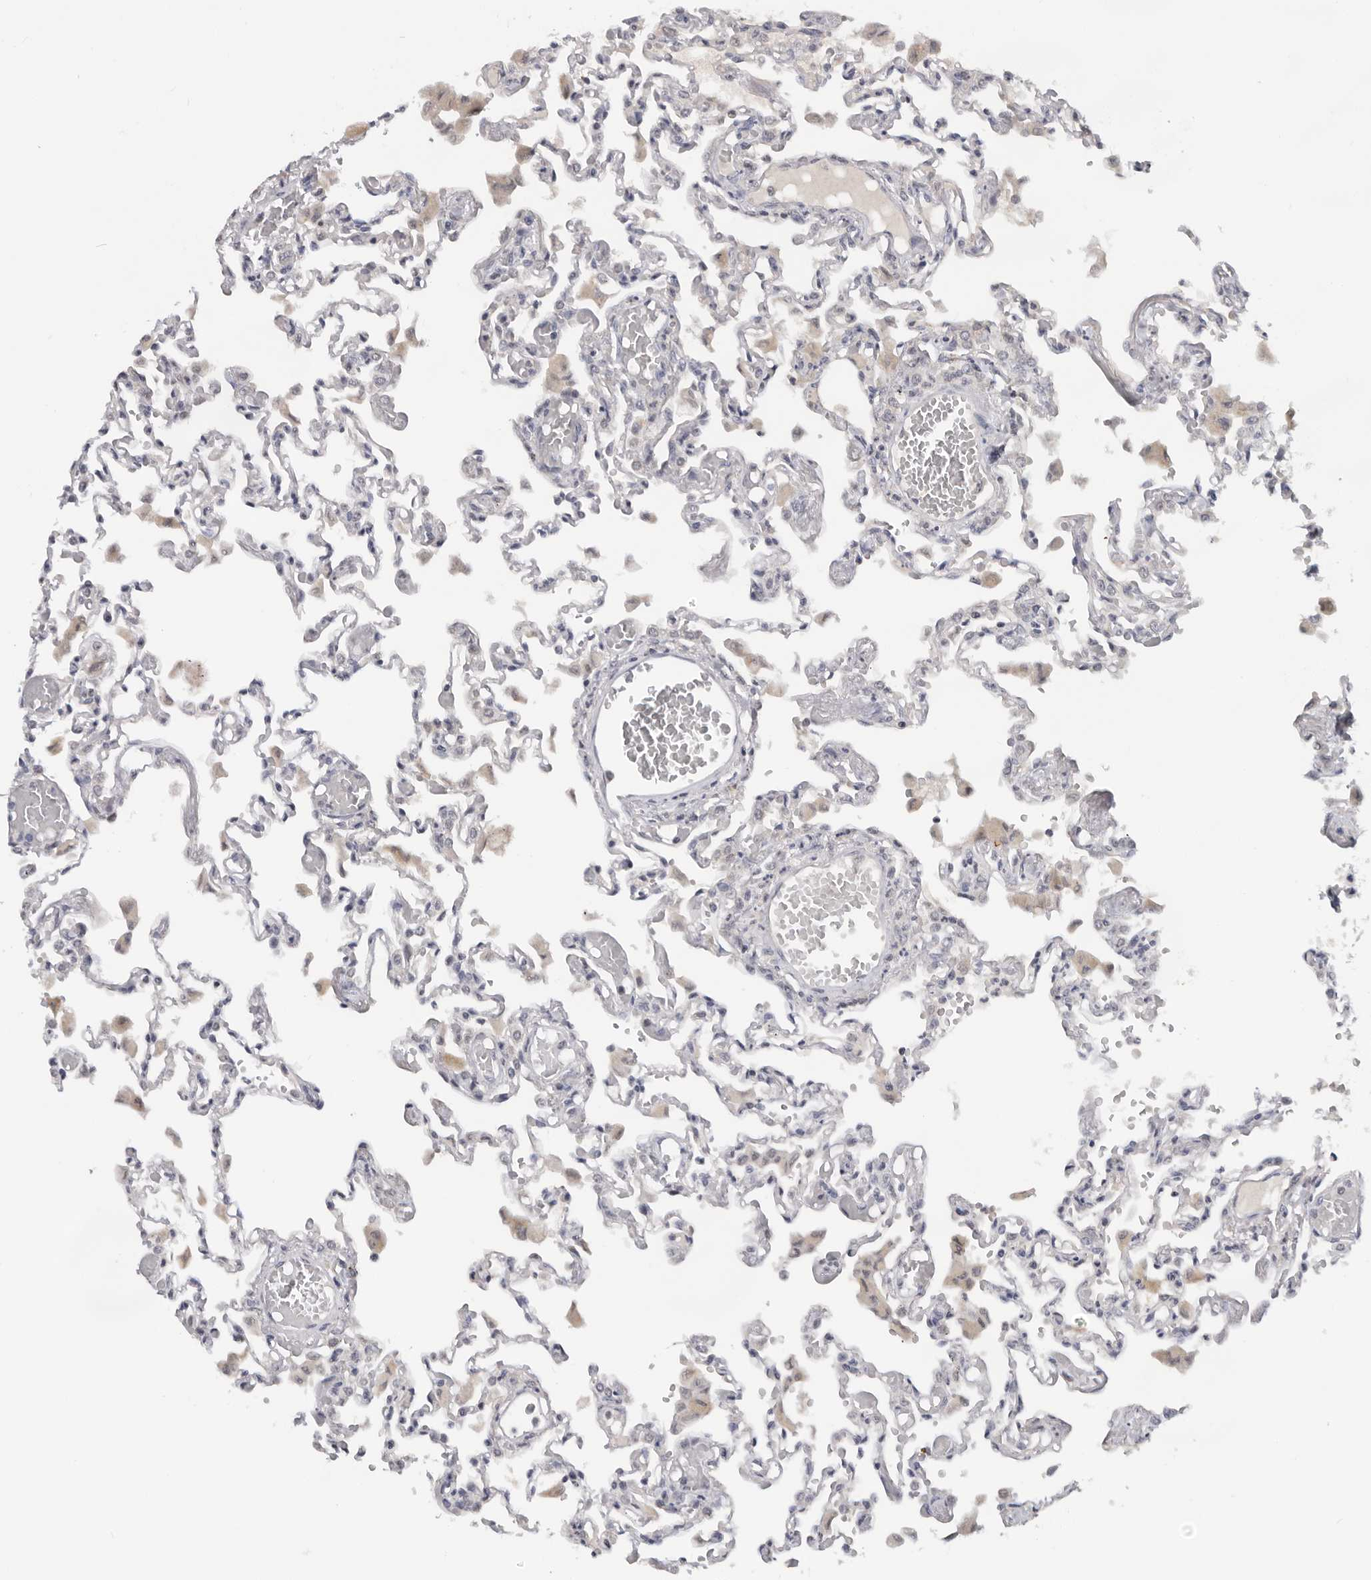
{"staining": {"intensity": "negative", "quantity": "none", "location": "none"}, "tissue": "lung", "cell_type": "Alveolar cells", "image_type": "normal", "snomed": [{"axis": "morphology", "description": "Normal tissue, NOS"}, {"axis": "topography", "description": "Bronchus"}, {"axis": "topography", "description": "Lung"}], "caption": "Immunohistochemistry (IHC) of benign lung displays no staining in alveolar cells.", "gene": "BRCA2", "patient": {"sex": "female", "age": 49}}